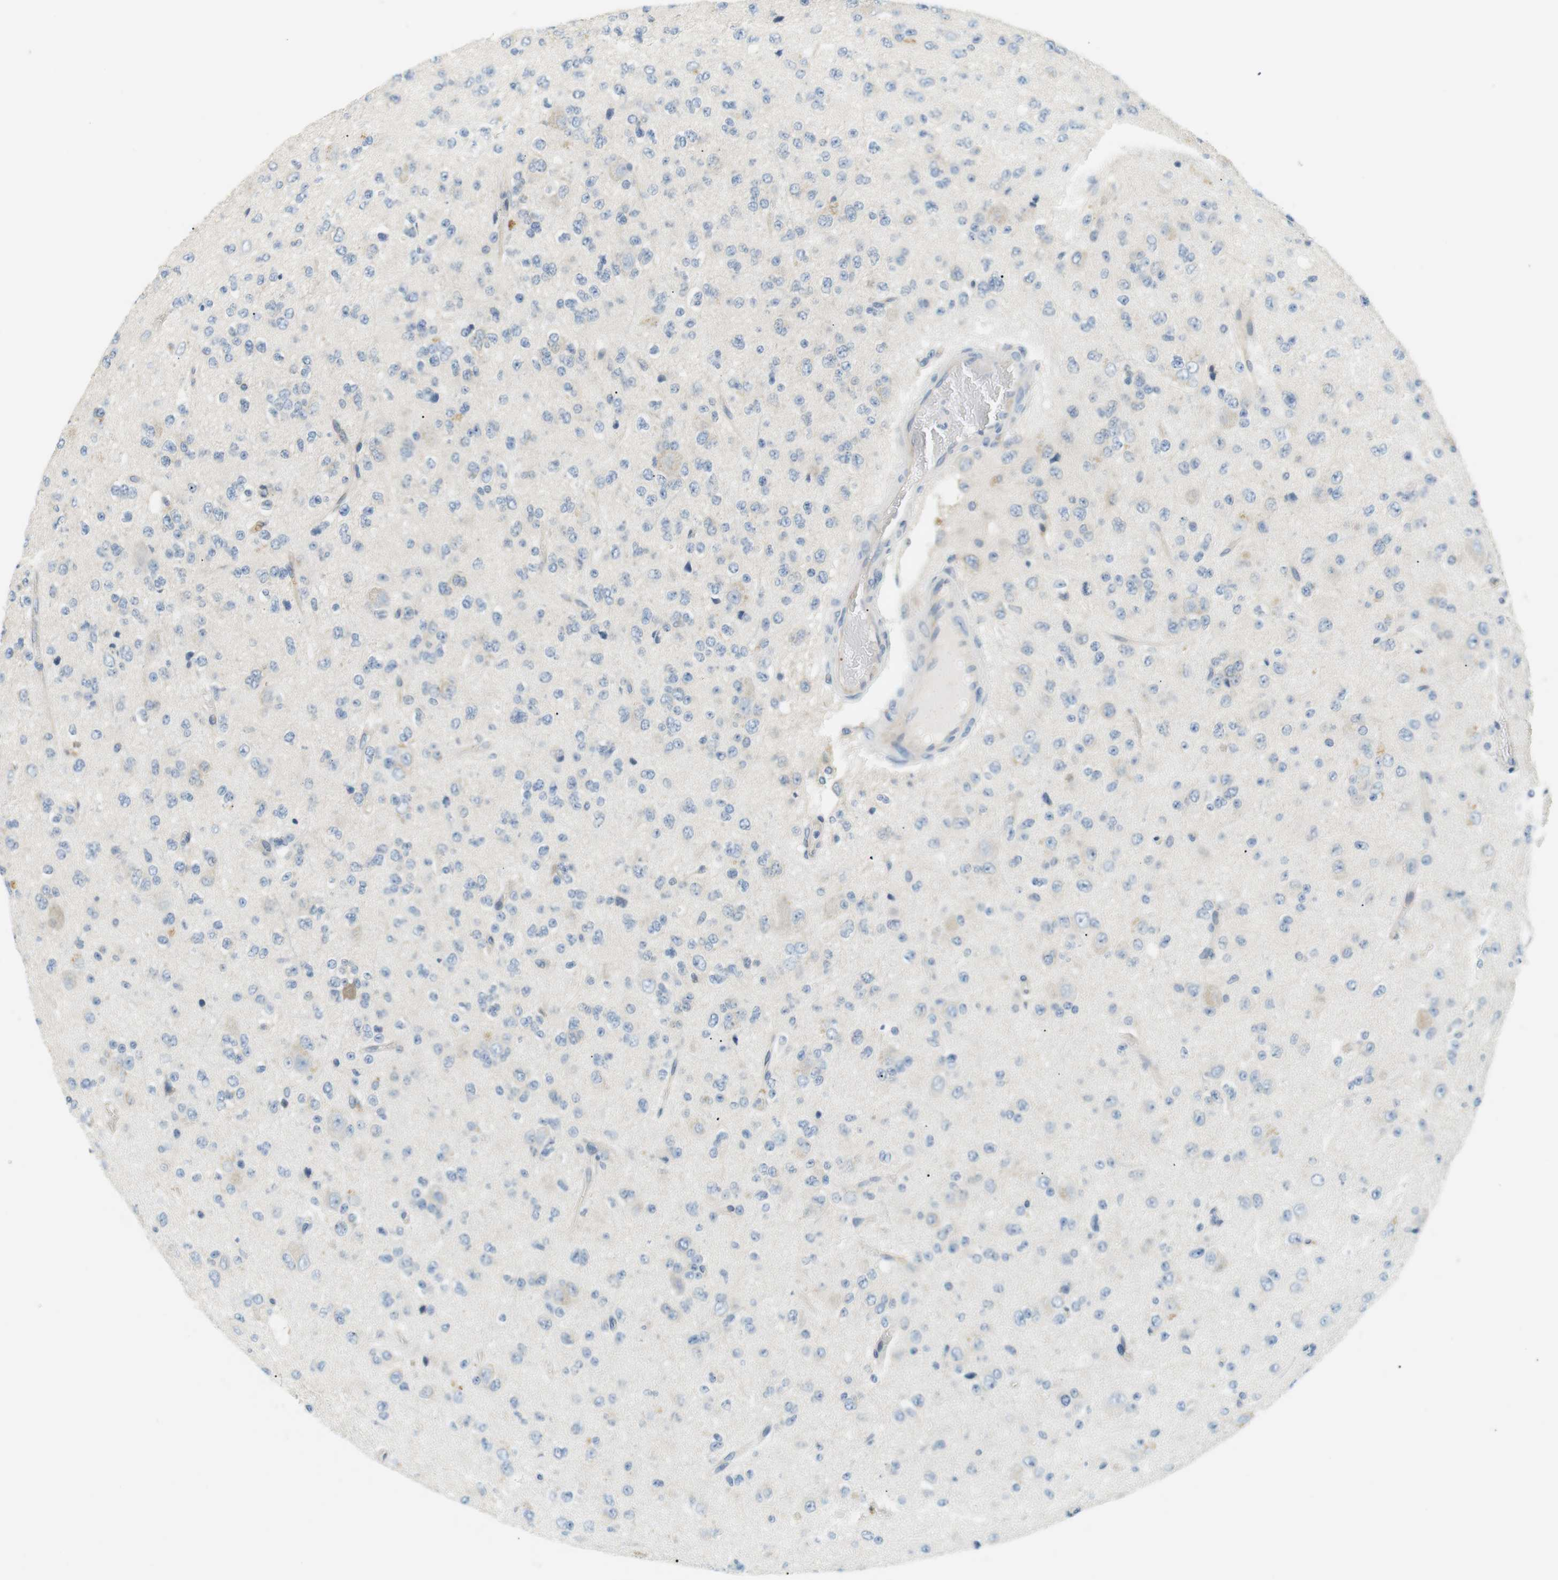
{"staining": {"intensity": "negative", "quantity": "none", "location": "none"}, "tissue": "glioma", "cell_type": "Tumor cells", "image_type": "cancer", "snomed": [{"axis": "morphology", "description": "Glioma, malignant, High grade"}, {"axis": "topography", "description": "pancreas cauda"}], "caption": "An immunohistochemistry (IHC) photomicrograph of glioma is shown. There is no staining in tumor cells of glioma.", "gene": "TMEM200A", "patient": {"sex": "male", "age": 60}}